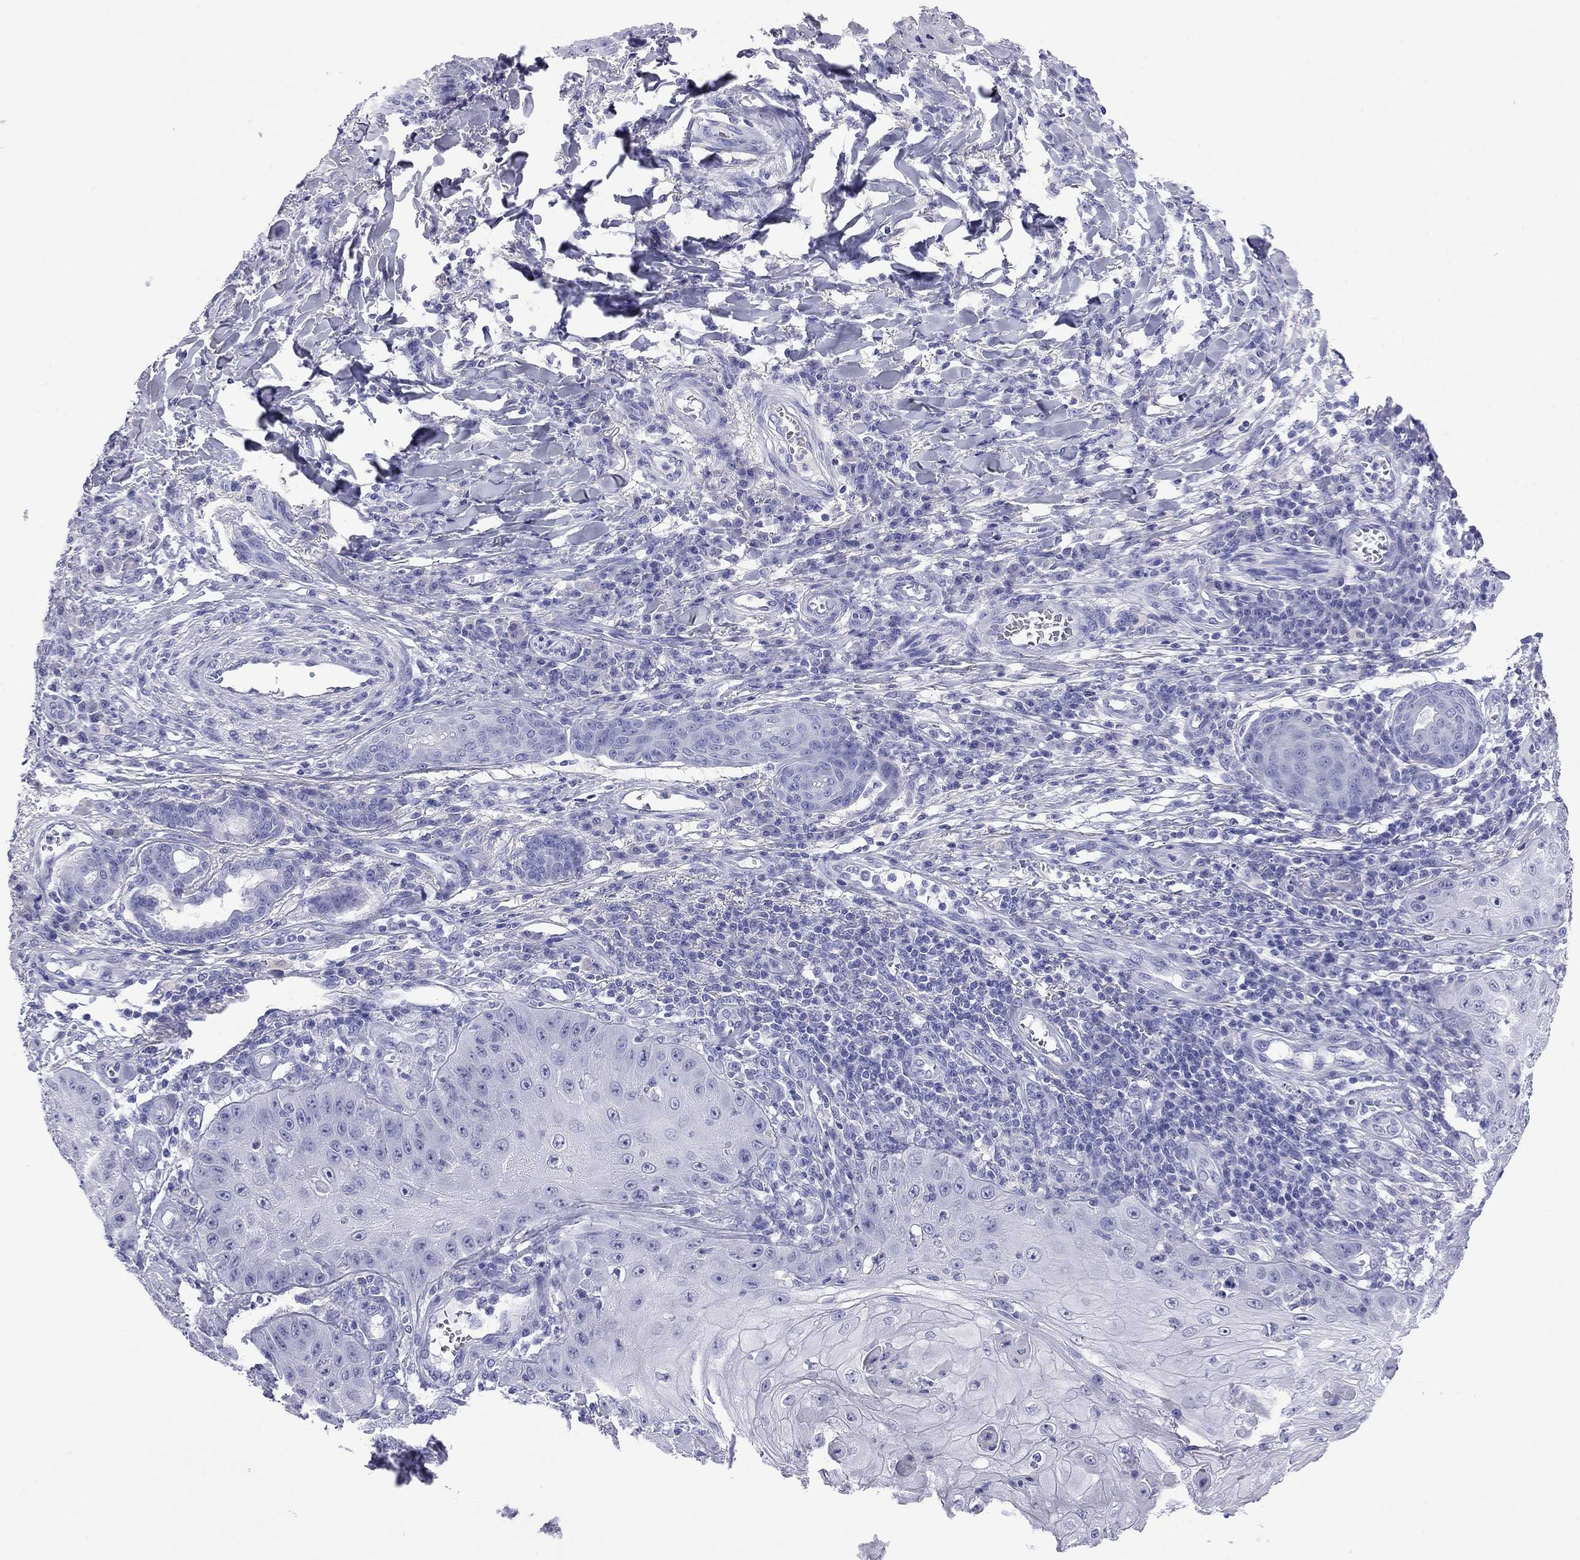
{"staining": {"intensity": "negative", "quantity": "none", "location": "none"}, "tissue": "skin cancer", "cell_type": "Tumor cells", "image_type": "cancer", "snomed": [{"axis": "morphology", "description": "Squamous cell carcinoma, NOS"}, {"axis": "topography", "description": "Skin"}], "caption": "This histopathology image is of skin cancer (squamous cell carcinoma) stained with immunohistochemistry to label a protein in brown with the nuclei are counter-stained blue. There is no expression in tumor cells.", "gene": "ODF4", "patient": {"sex": "male", "age": 70}}